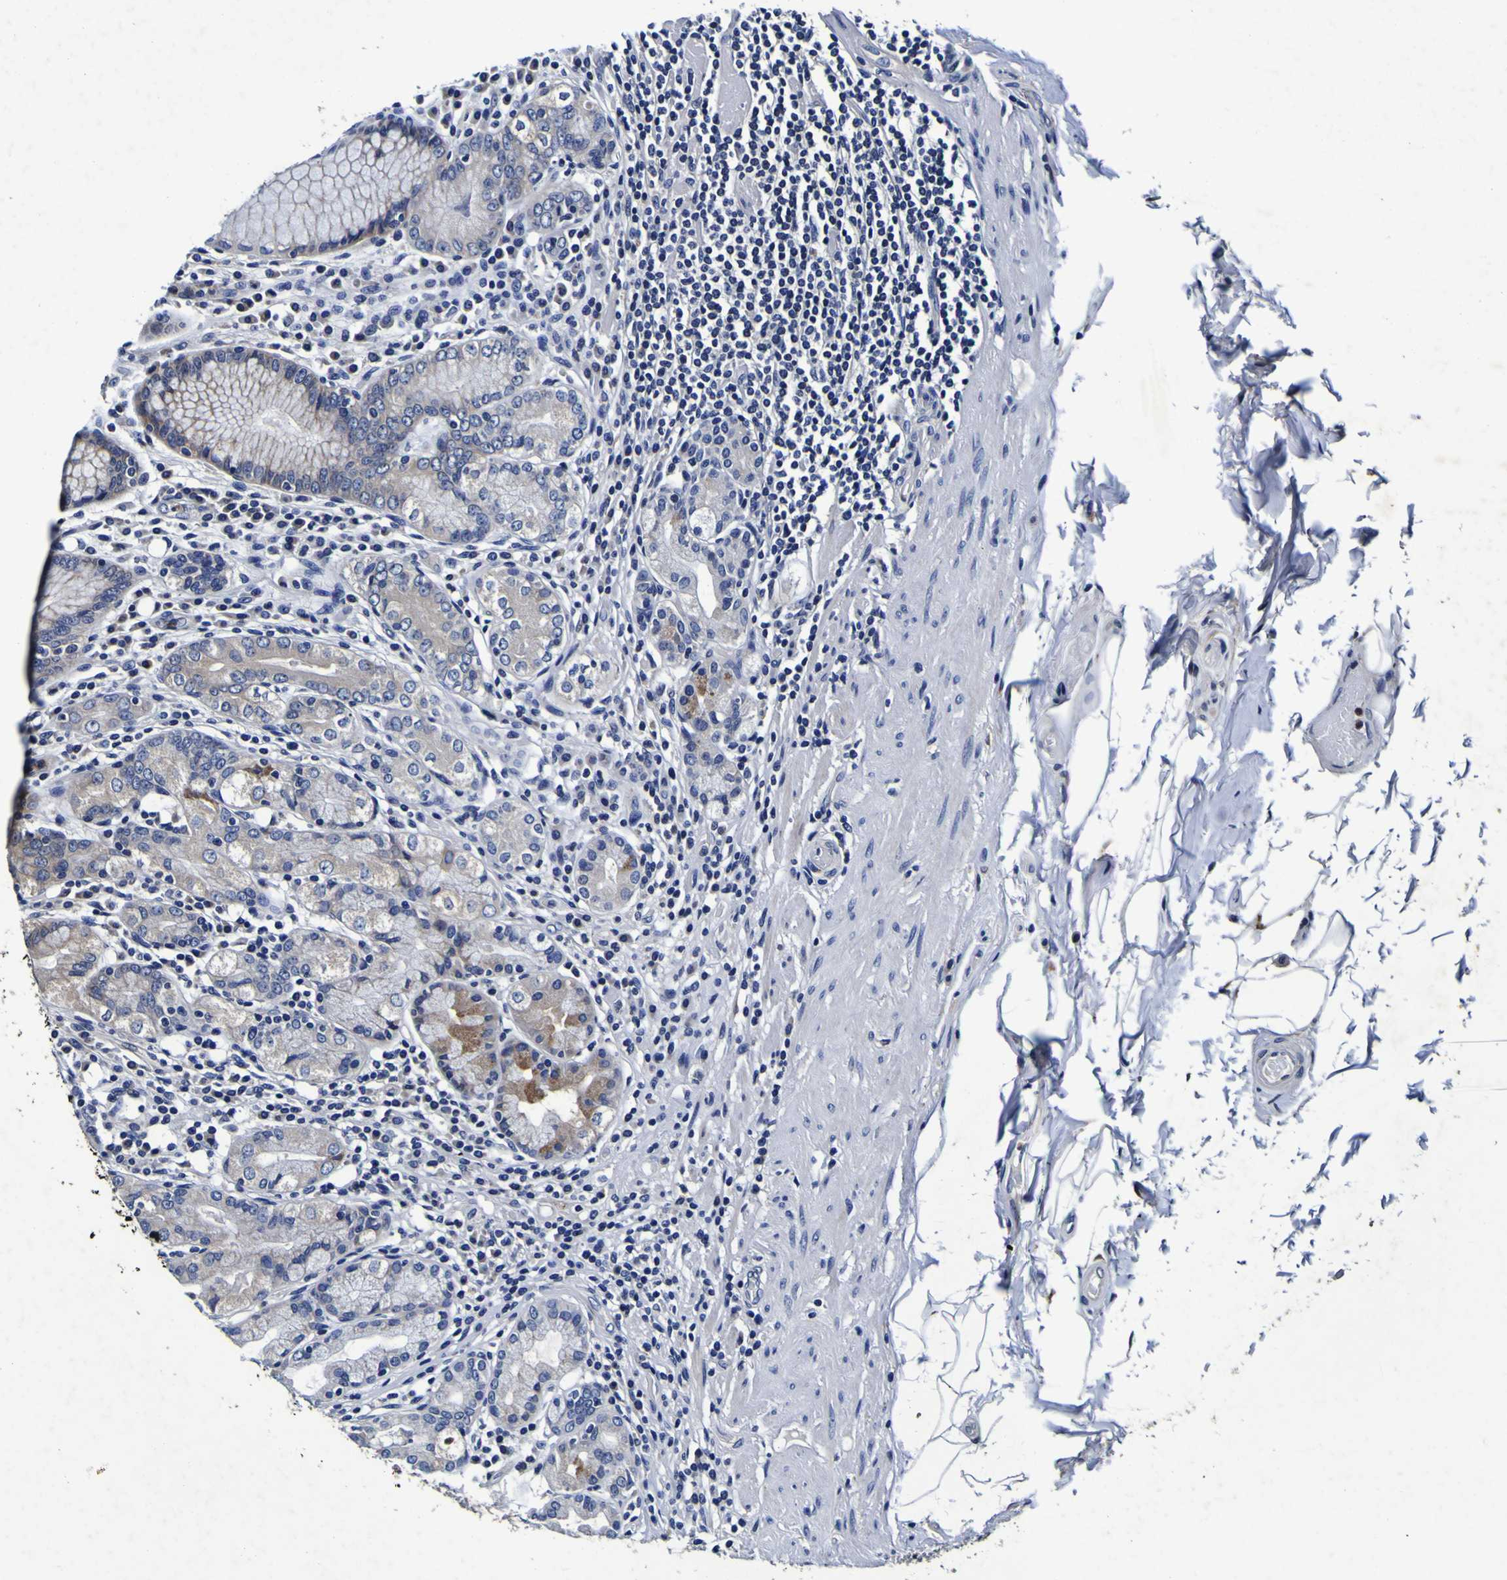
{"staining": {"intensity": "moderate", "quantity": "25%-75%", "location": "cytoplasmic/membranous"}, "tissue": "stomach", "cell_type": "Glandular cells", "image_type": "normal", "snomed": [{"axis": "morphology", "description": "Normal tissue, NOS"}, {"axis": "topography", "description": "Stomach, lower"}], "caption": "Immunohistochemistry histopathology image of unremarkable stomach: stomach stained using immunohistochemistry demonstrates medium levels of moderate protein expression localized specifically in the cytoplasmic/membranous of glandular cells, appearing as a cytoplasmic/membranous brown color.", "gene": "PANK4", "patient": {"sex": "female", "age": 76}}